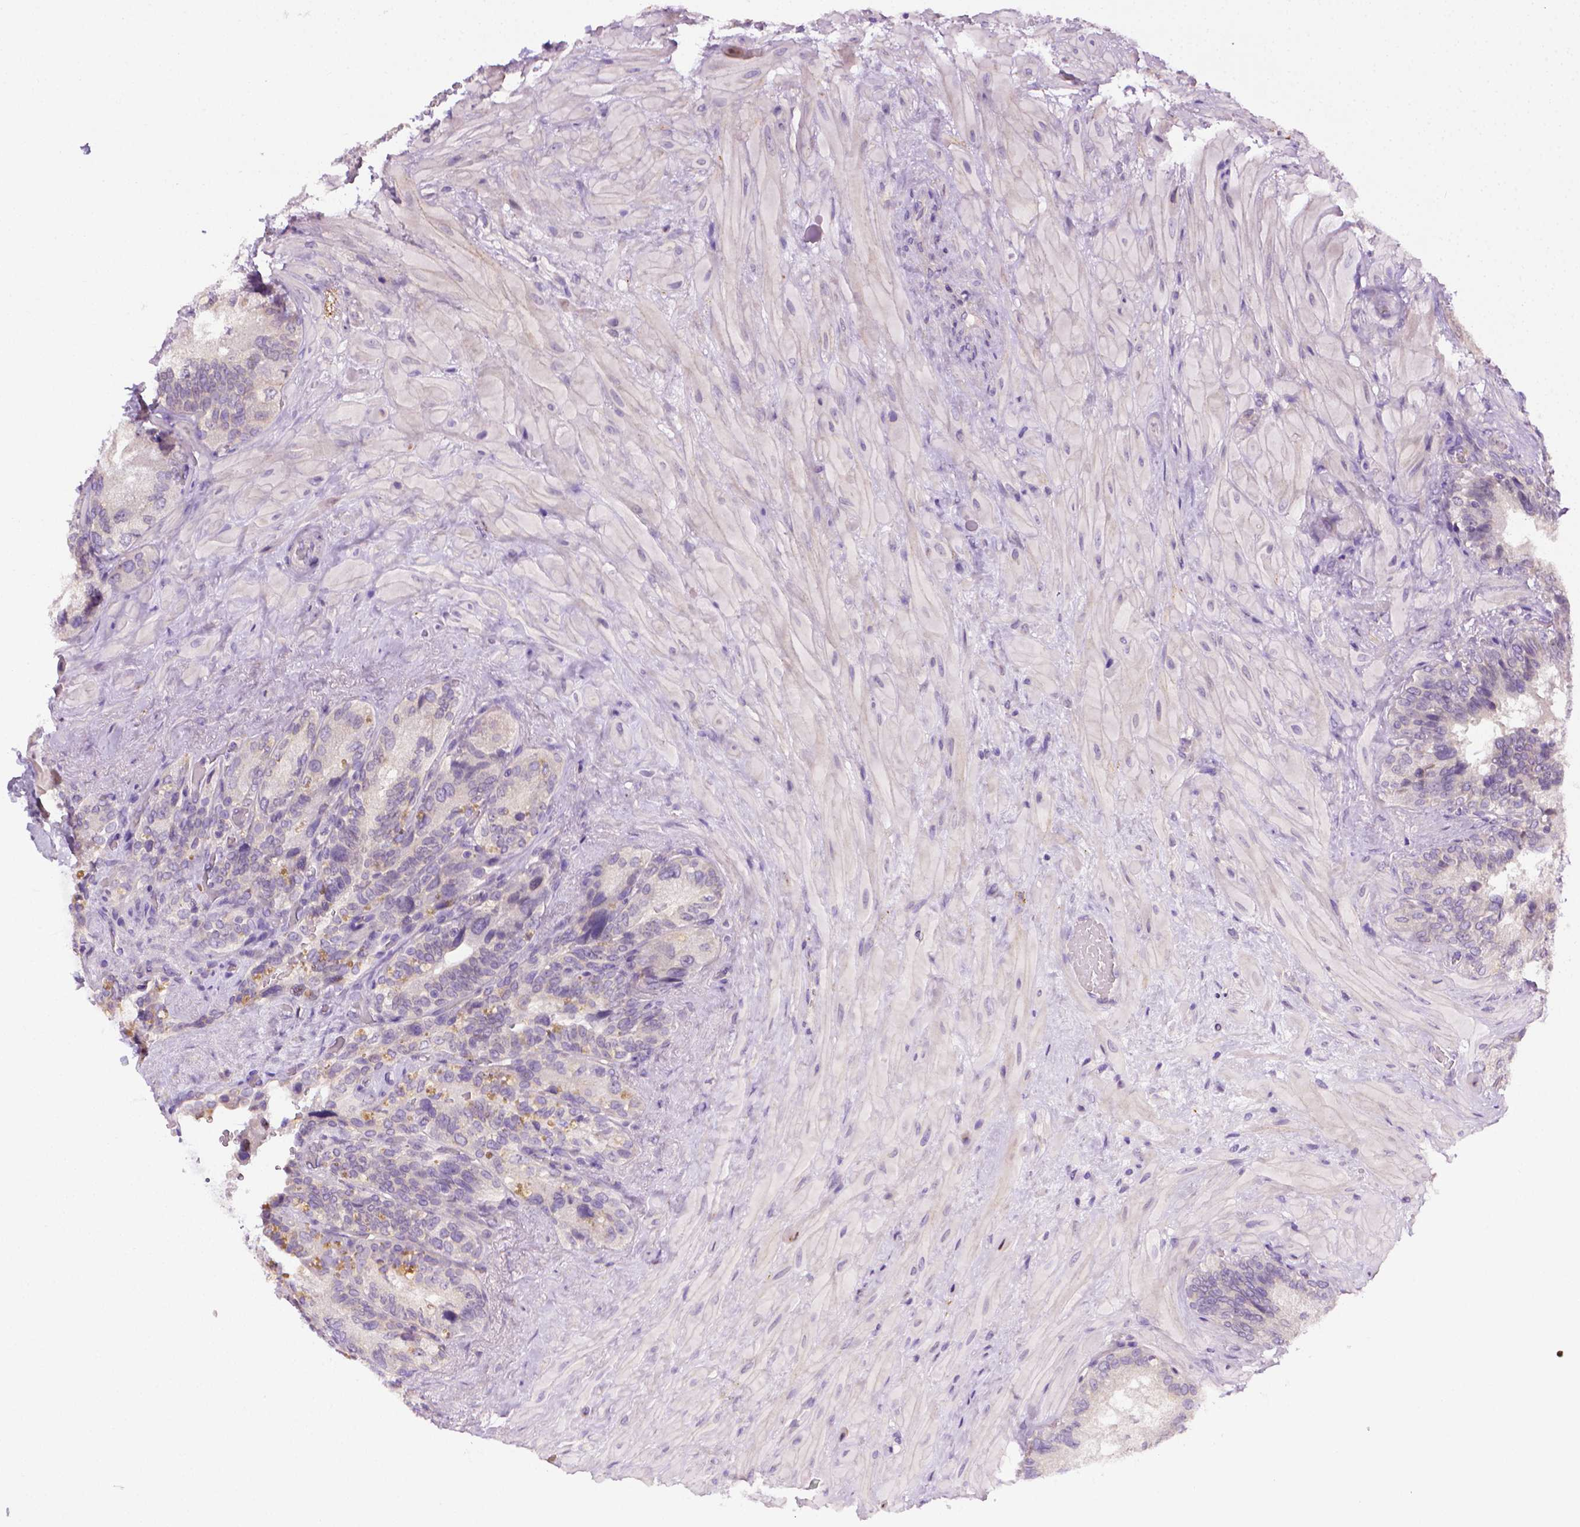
{"staining": {"intensity": "moderate", "quantity": "<25%", "location": "cytoplasmic/membranous"}, "tissue": "seminal vesicle", "cell_type": "Glandular cells", "image_type": "normal", "snomed": [{"axis": "morphology", "description": "Normal tissue, NOS"}, {"axis": "topography", "description": "Seminal veicle"}], "caption": "A low amount of moderate cytoplasmic/membranous positivity is present in approximately <25% of glandular cells in unremarkable seminal vesicle.", "gene": "MCOLN3", "patient": {"sex": "male", "age": 69}}